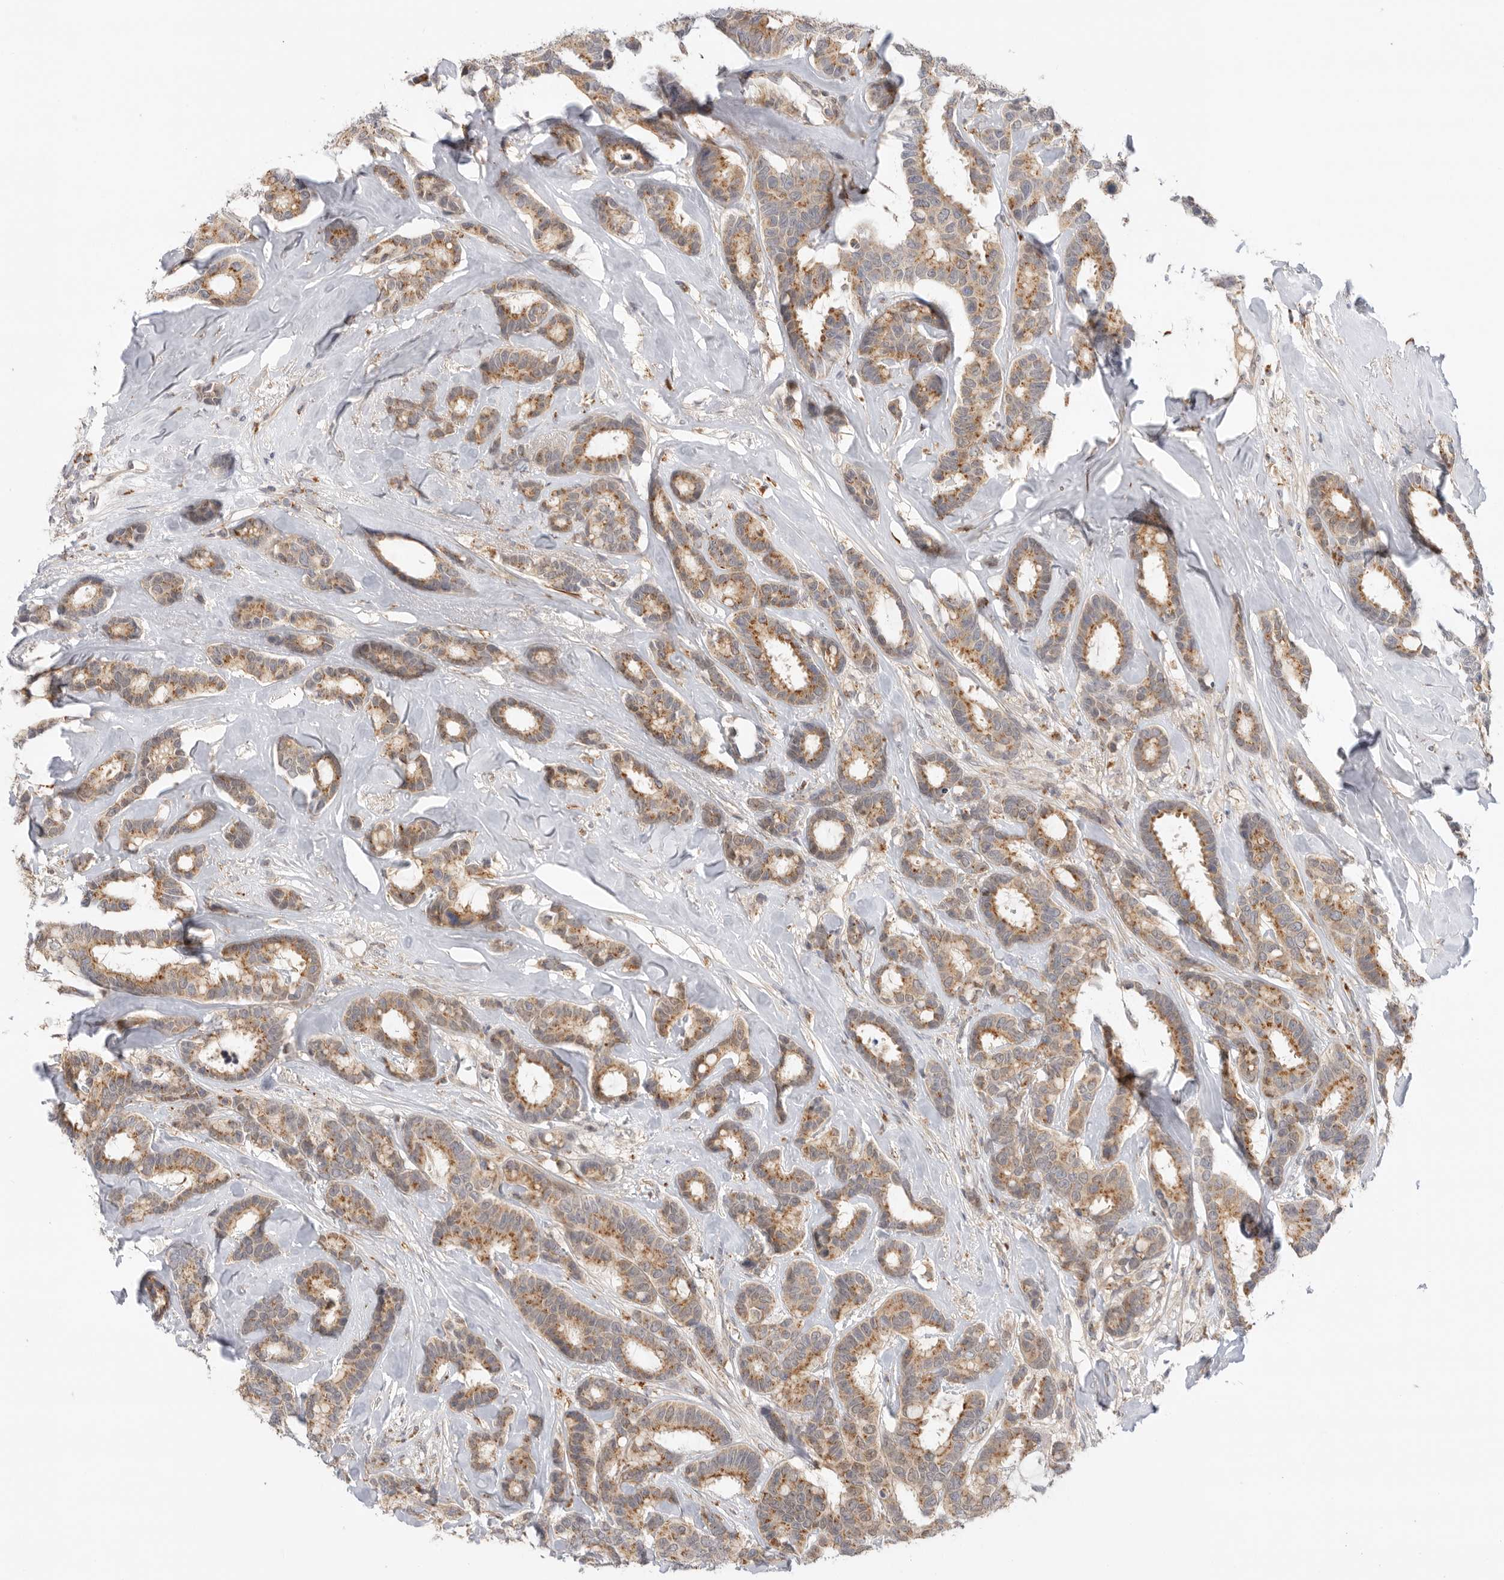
{"staining": {"intensity": "moderate", "quantity": ">75%", "location": "cytoplasmic/membranous"}, "tissue": "breast cancer", "cell_type": "Tumor cells", "image_type": "cancer", "snomed": [{"axis": "morphology", "description": "Duct carcinoma"}, {"axis": "topography", "description": "Breast"}], "caption": "This is a histology image of immunohistochemistry (IHC) staining of intraductal carcinoma (breast), which shows moderate staining in the cytoplasmic/membranous of tumor cells.", "gene": "GNE", "patient": {"sex": "female", "age": 87}}